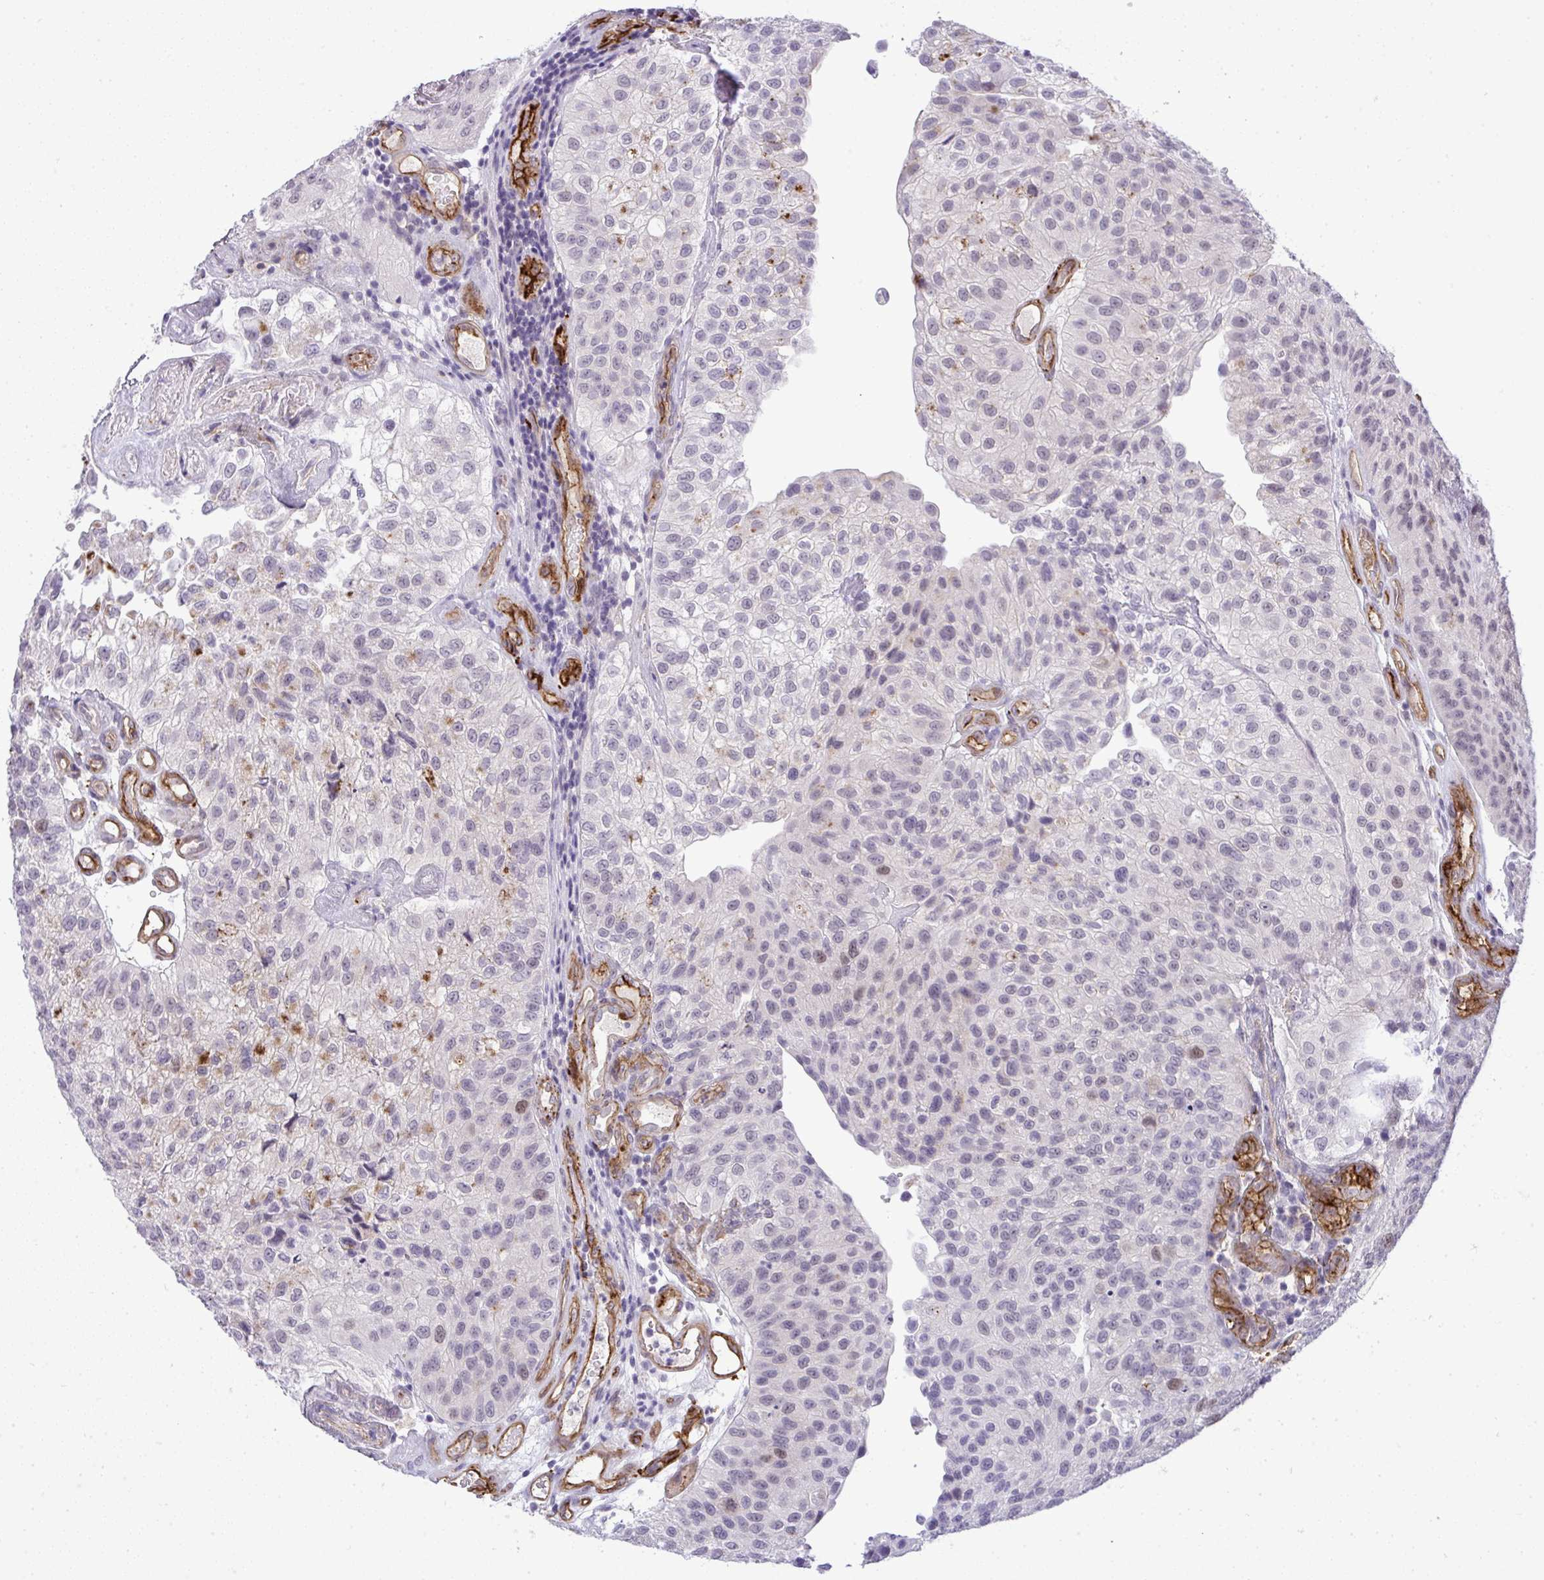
{"staining": {"intensity": "moderate", "quantity": "<25%", "location": "cytoplasmic/membranous"}, "tissue": "urothelial cancer", "cell_type": "Tumor cells", "image_type": "cancer", "snomed": [{"axis": "morphology", "description": "Urothelial carcinoma, NOS"}, {"axis": "topography", "description": "Urinary bladder"}], "caption": "There is low levels of moderate cytoplasmic/membranous expression in tumor cells of urothelial cancer, as demonstrated by immunohistochemical staining (brown color).", "gene": "UBE2S", "patient": {"sex": "male", "age": 87}}